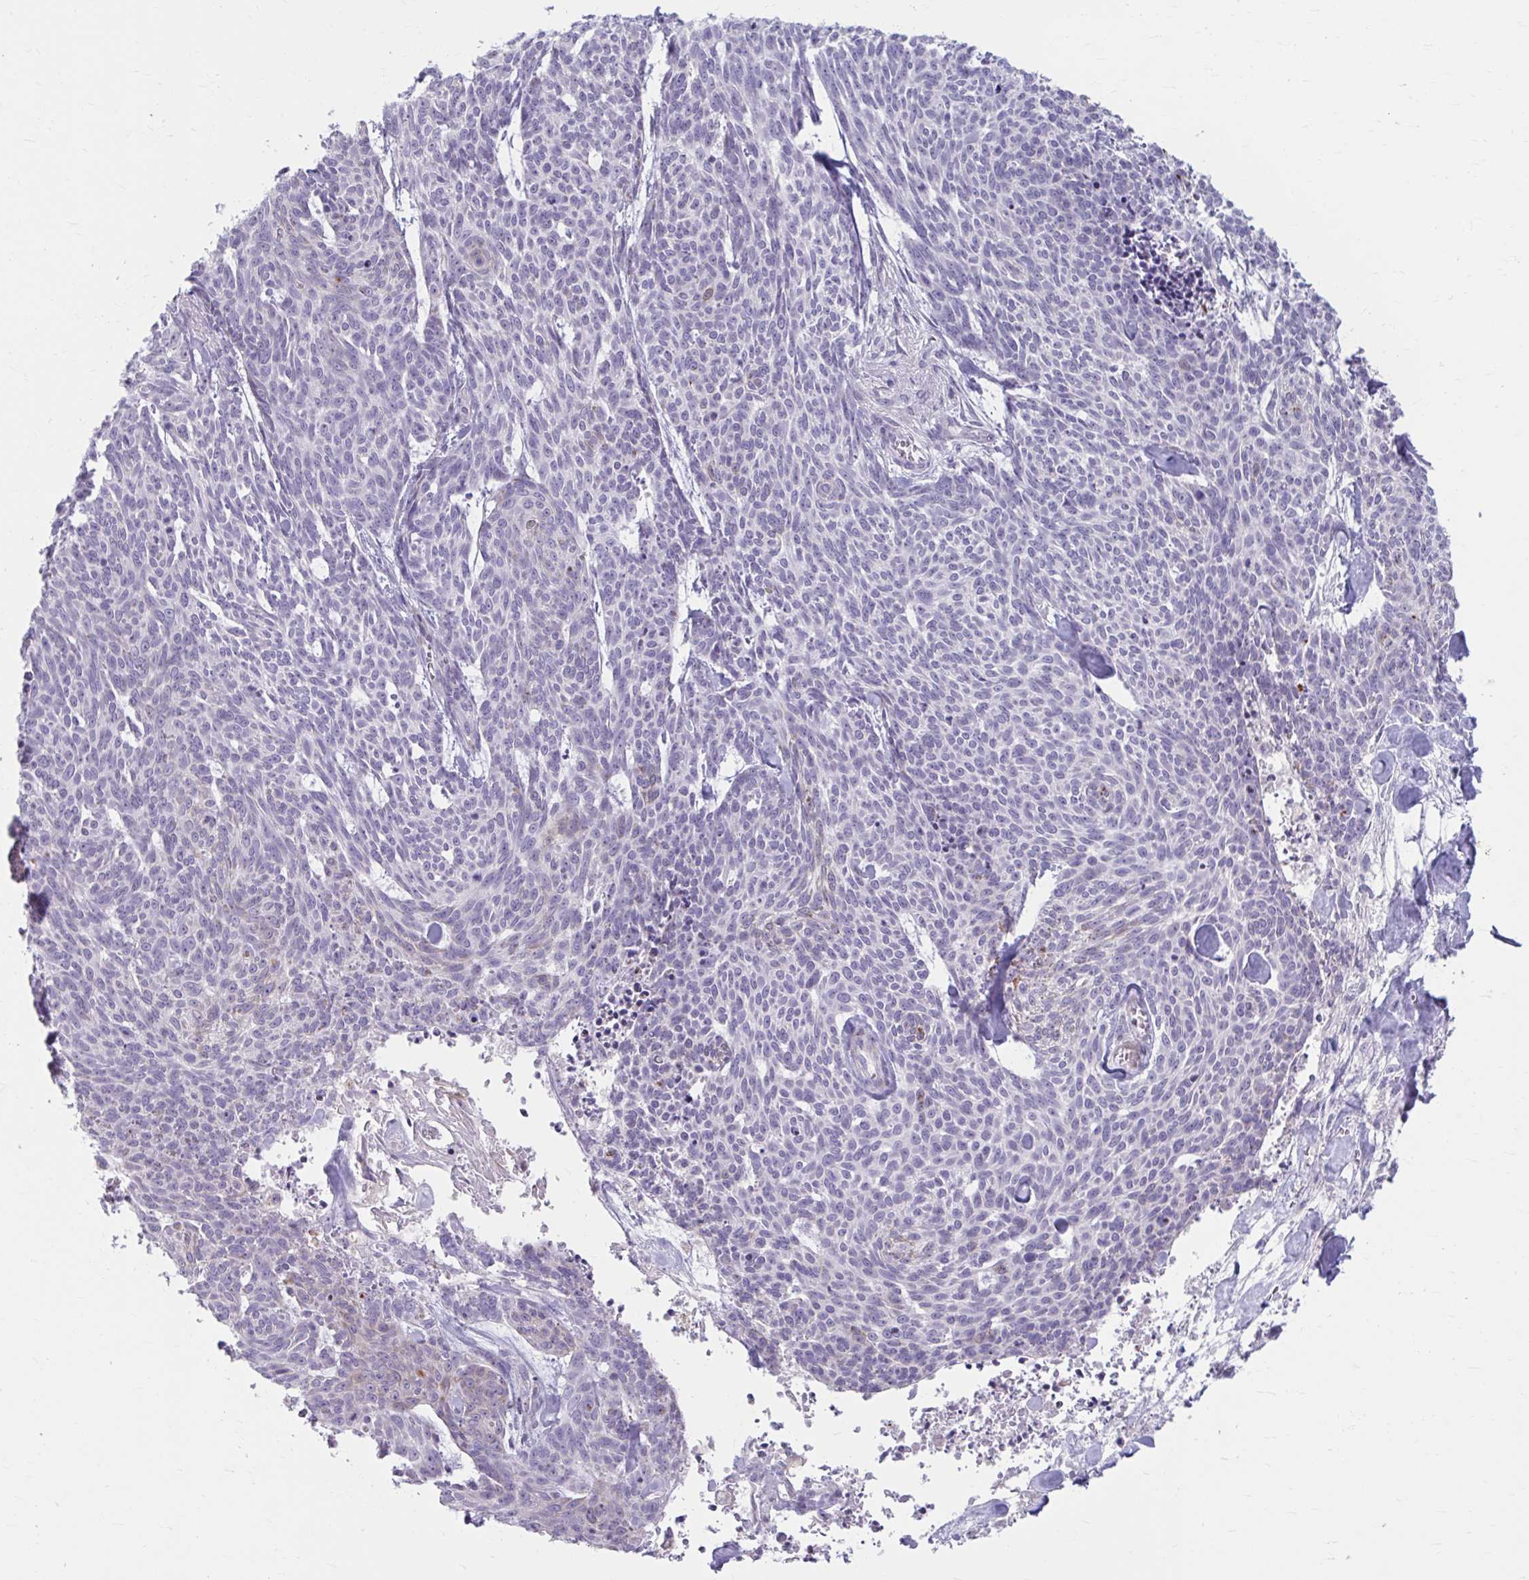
{"staining": {"intensity": "negative", "quantity": "none", "location": "none"}, "tissue": "skin cancer", "cell_type": "Tumor cells", "image_type": "cancer", "snomed": [{"axis": "morphology", "description": "Basal cell carcinoma"}, {"axis": "topography", "description": "Skin"}], "caption": "Image shows no significant protein positivity in tumor cells of basal cell carcinoma (skin).", "gene": "MSMO1", "patient": {"sex": "female", "age": 93}}